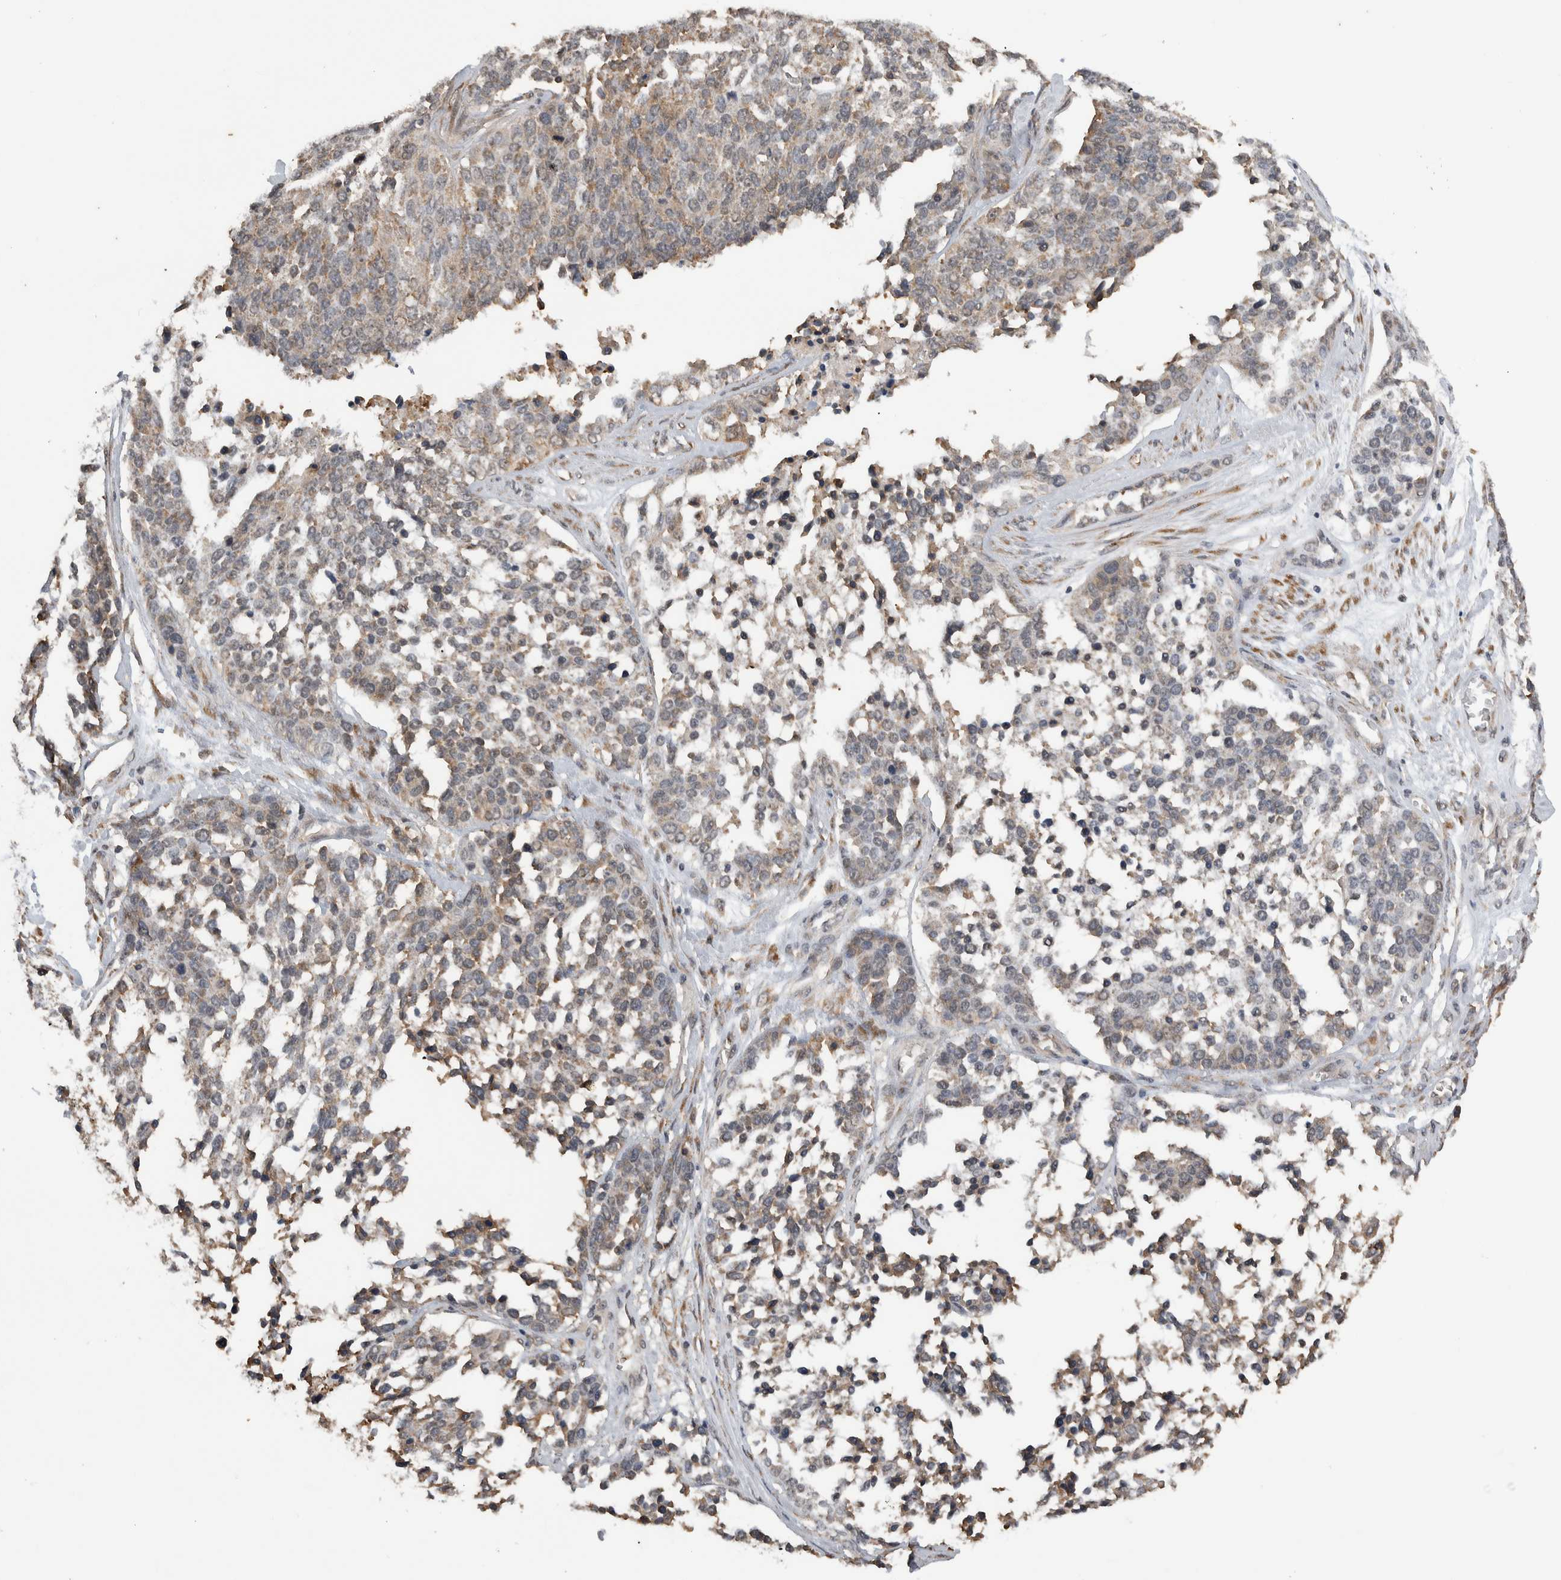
{"staining": {"intensity": "weak", "quantity": "25%-75%", "location": "cytoplasmic/membranous"}, "tissue": "ovarian cancer", "cell_type": "Tumor cells", "image_type": "cancer", "snomed": [{"axis": "morphology", "description": "Cystadenocarcinoma, serous, NOS"}, {"axis": "topography", "description": "Ovary"}], "caption": "Protein expression by IHC shows weak cytoplasmic/membranous expression in approximately 25%-75% of tumor cells in serous cystadenocarcinoma (ovarian).", "gene": "DVL2", "patient": {"sex": "female", "age": 44}}